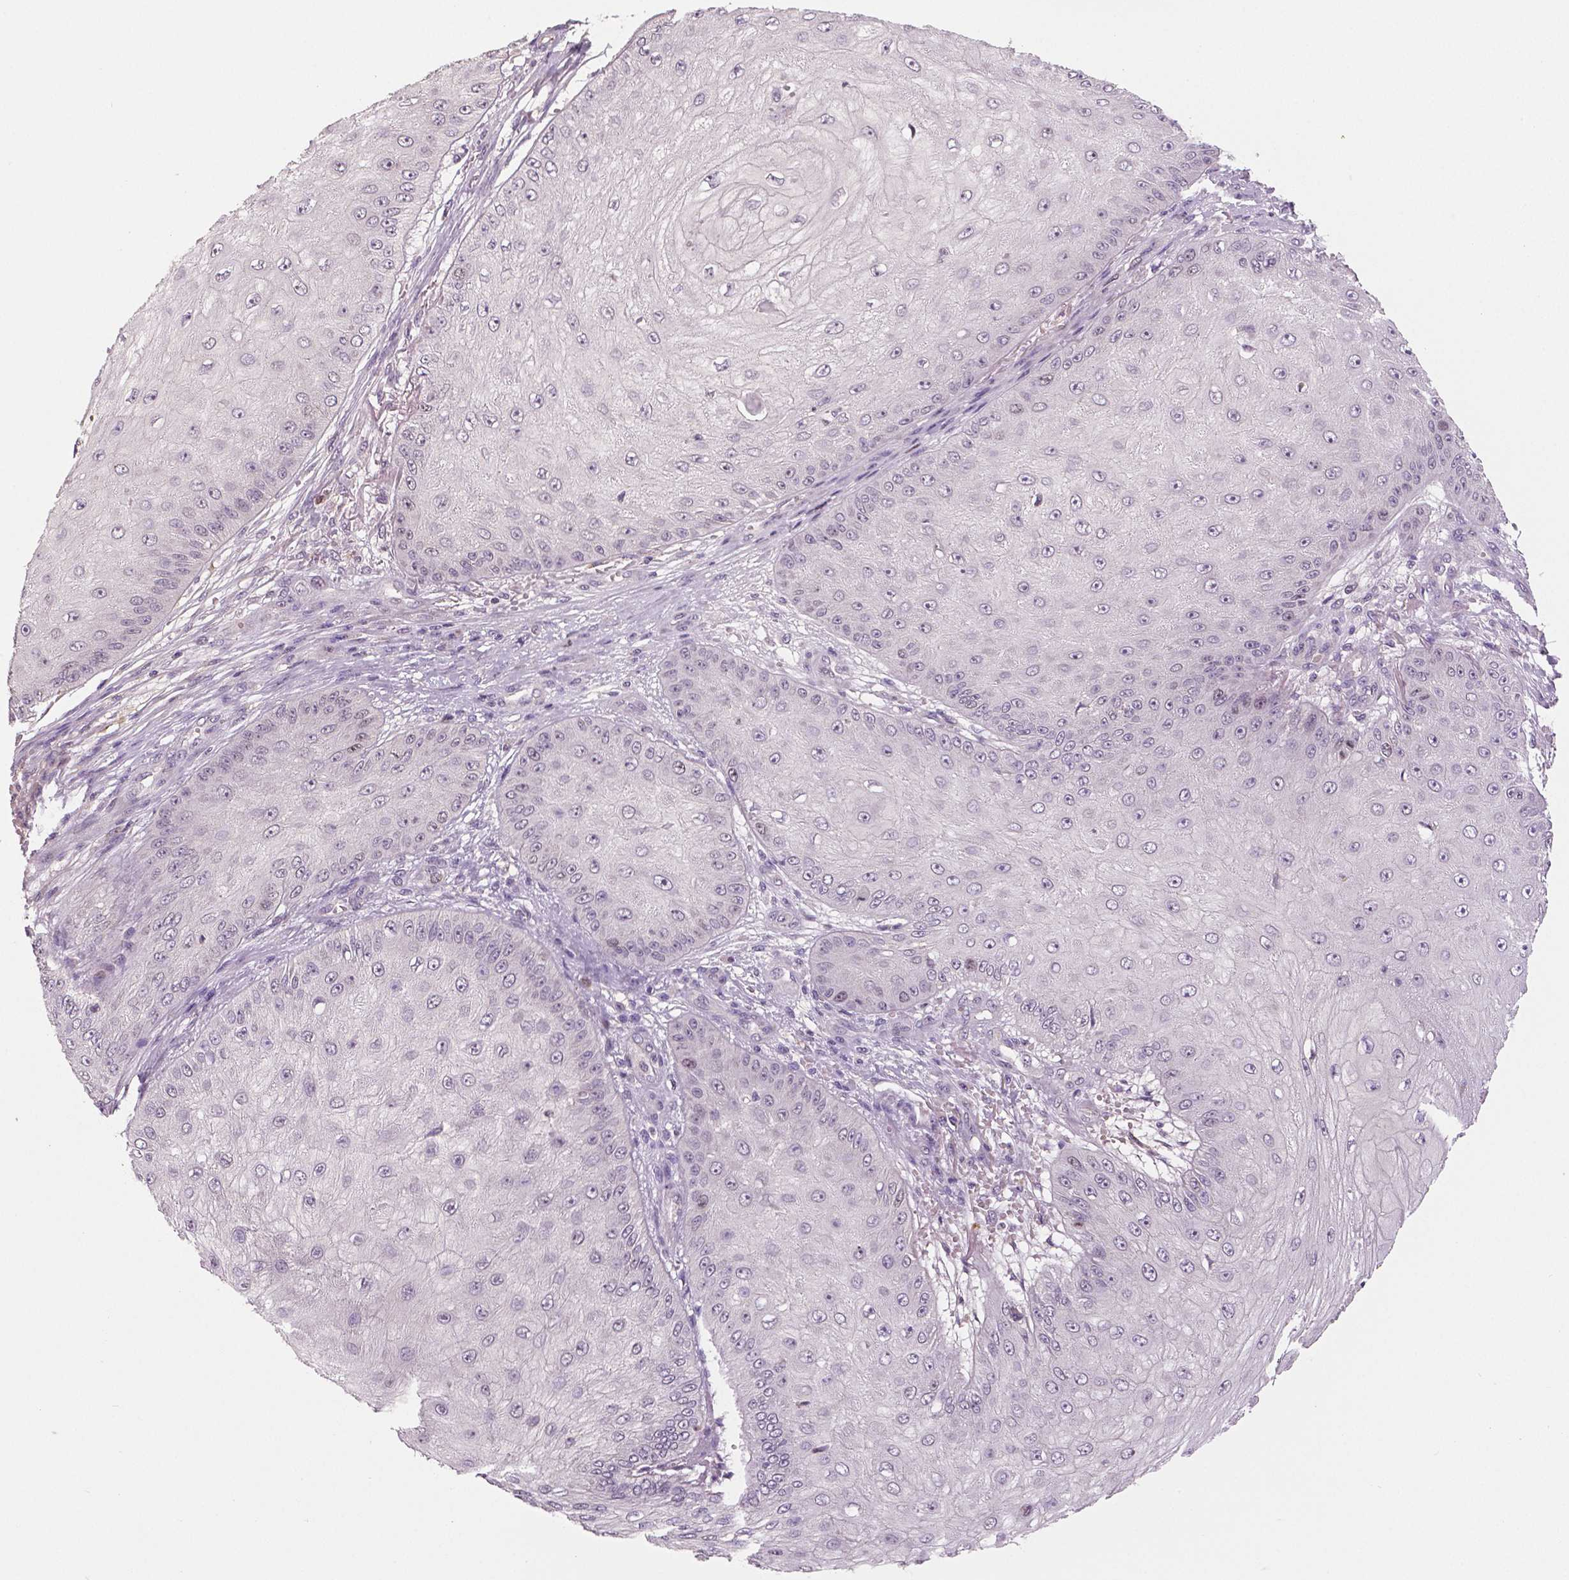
{"staining": {"intensity": "weak", "quantity": "<25%", "location": "nuclear"}, "tissue": "skin cancer", "cell_type": "Tumor cells", "image_type": "cancer", "snomed": [{"axis": "morphology", "description": "Squamous cell carcinoma, NOS"}, {"axis": "topography", "description": "Skin"}], "caption": "Protein analysis of skin cancer (squamous cell carcinoma) displays no significant positivity in tumor cells.", "gene": "MKI67", "patient": {"sex": "male", "age": 70}}